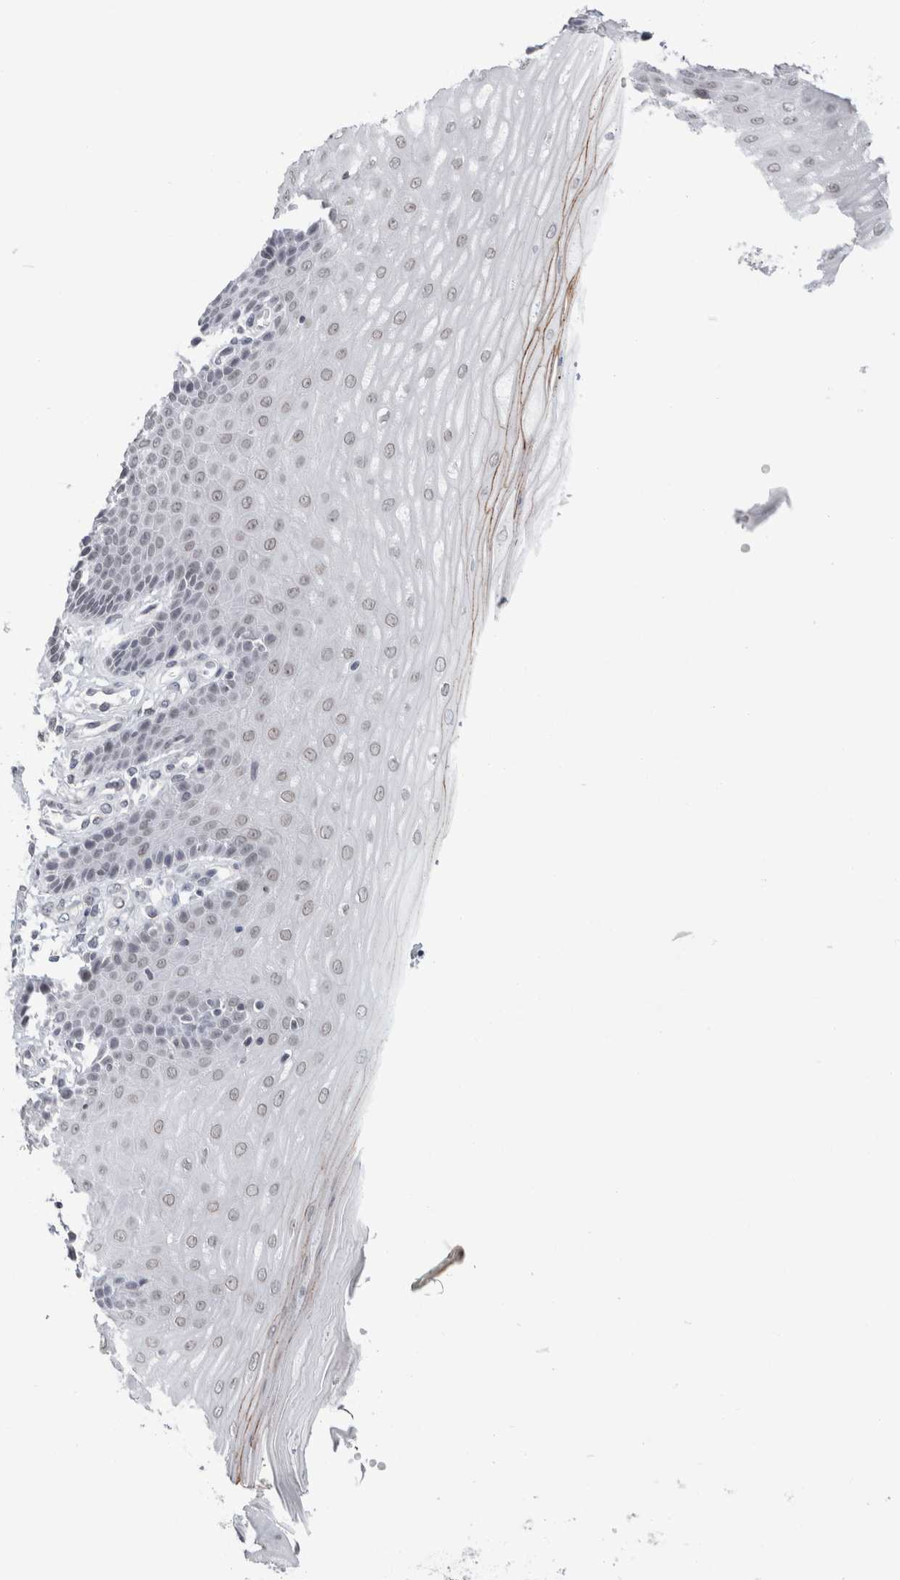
{"staining": {"intensity": "negative", "quantity": "none", "location": "none"}, "tissue": "cervix", "cell_type": "Glandular cells", "image_type": "normal", "snomed": [{"axis": "morphology", "description": "Normal tissue, NOS"}, {"axis": "topography", "description": "Cervix"}], "caption": "Micrograph shows no significant protein staining in glandular cells of benign cervix. (Brightfield microscopy of DAB immunohistochemistry at high magnification).", "gene": "ZNF770", "patient": {"sex": "female", "age": 55}}